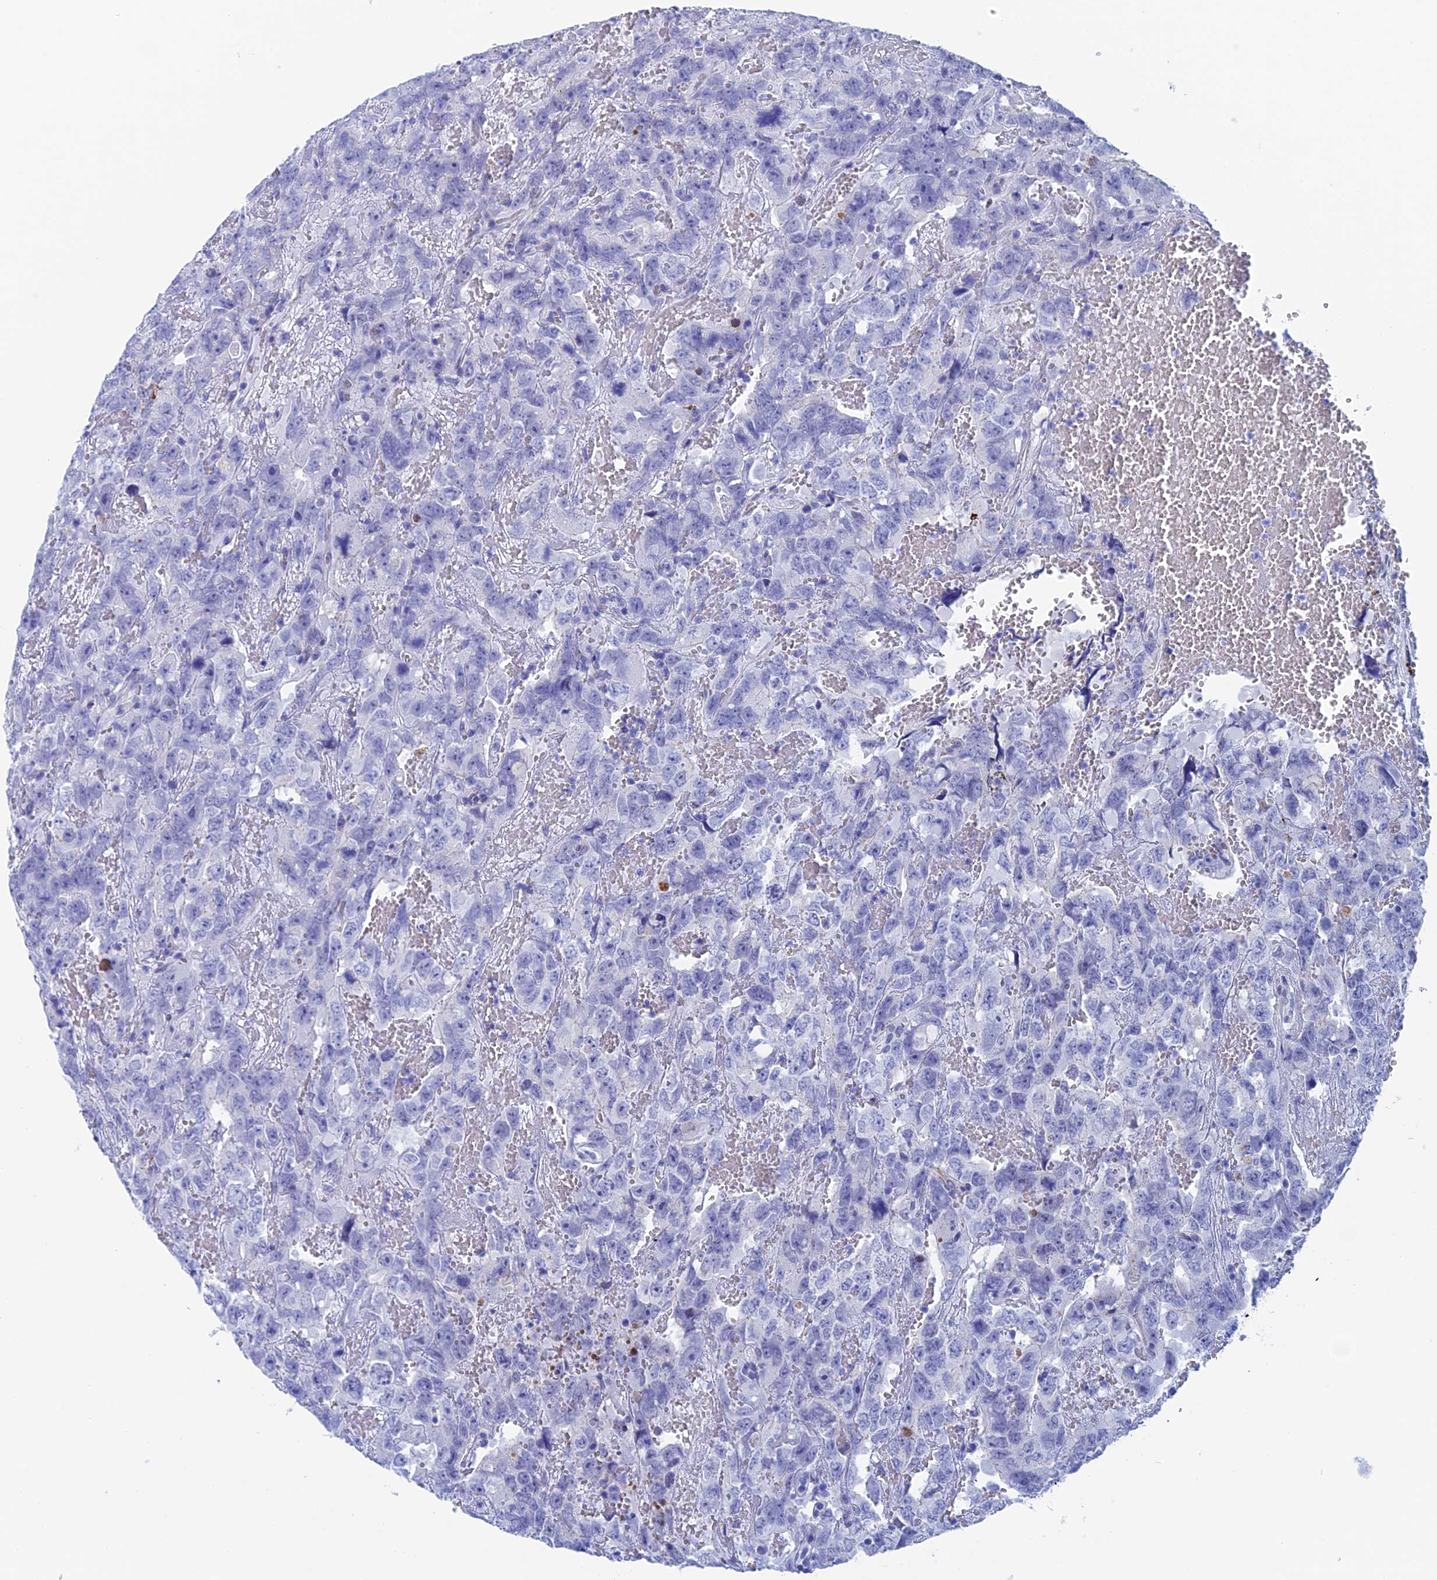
{"staining": {"intensity": "negative", "quantity": "none", "location": "none"}, "tissue": "testis cancer", "cell_type": "Tumor cells", "image_type": "cancer", "snomed": [{"axis": "morphology", "description": "Carcinoma, Embryonal, NOS"}, {"axis": "topography", "description": "Testis"}], "caption": "The immunohistochemistry (IHC) photomicrograph has no significant expression in tumor cells of testis cancer tissue.", "gene": "WDR83", "patient": {"sex": "male", "age": 45}}